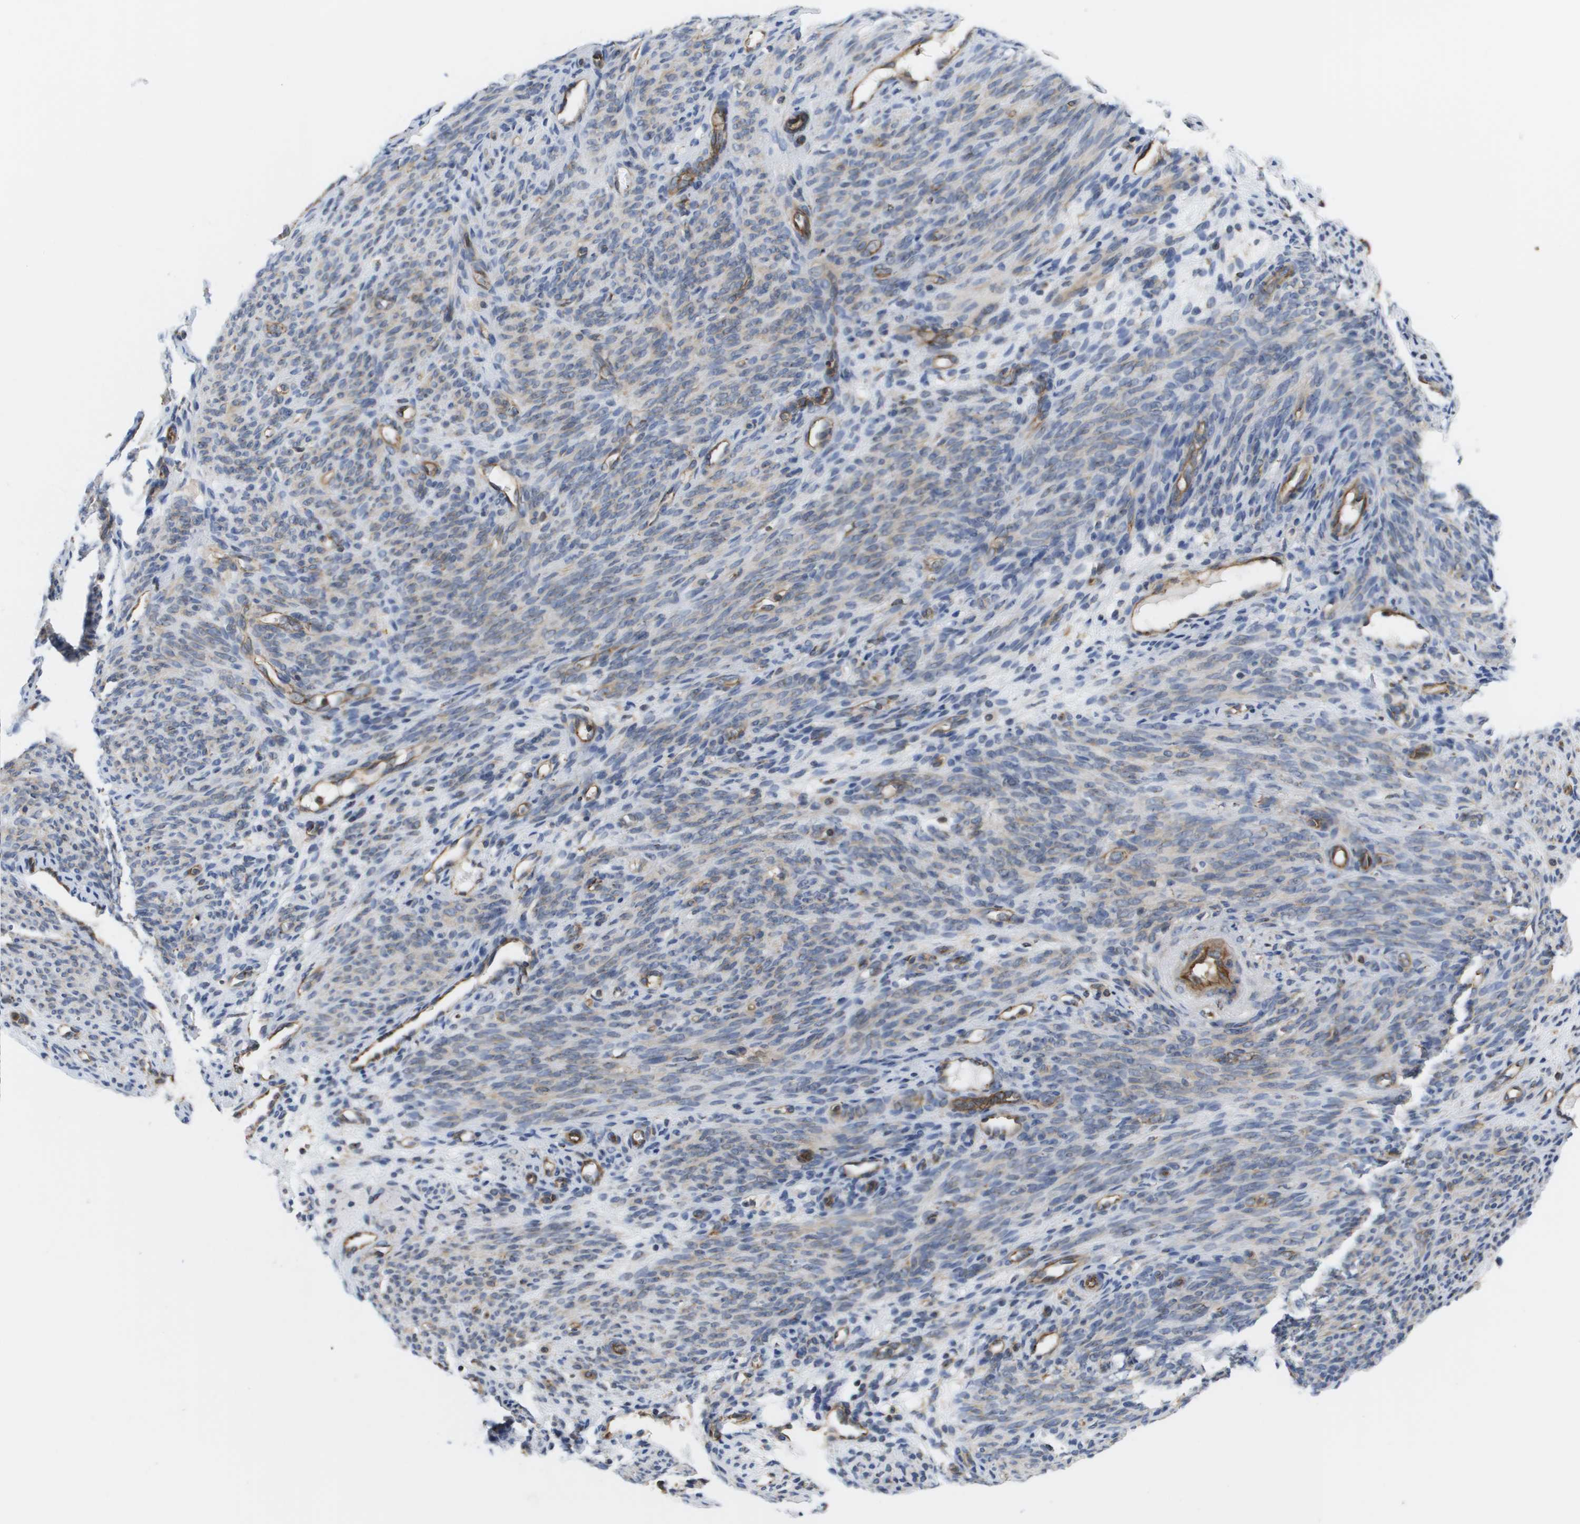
{"staining": {"intensity": "negative", "quantity": "none", "location": "none"}, "tissue": "endometrium", "cell_type": "Cells in endometrial stroma", "image_type": "normal", "snomed": [{"axis": "morphology", "description": "Normal tissue, NOS"}, {"axis": "morphology", "description": "Adenocarcinoma, NOS"}, {"axis": "topography", "description": "Endometrium"}, {"axis": "topography", "description": "Ovary"}], "caption": "Photomicrograph shows no significant protein staining in cells in endometrial stroma of unremarkable endometrium. Brightfield microscopy of IHC stained with DAB (3,3'-diaminobenzidine) (brown) and hematoxylin (blue), captured at high magnification.", "gene": "BST2", "patient": {"sex": "female", "age": 68}}